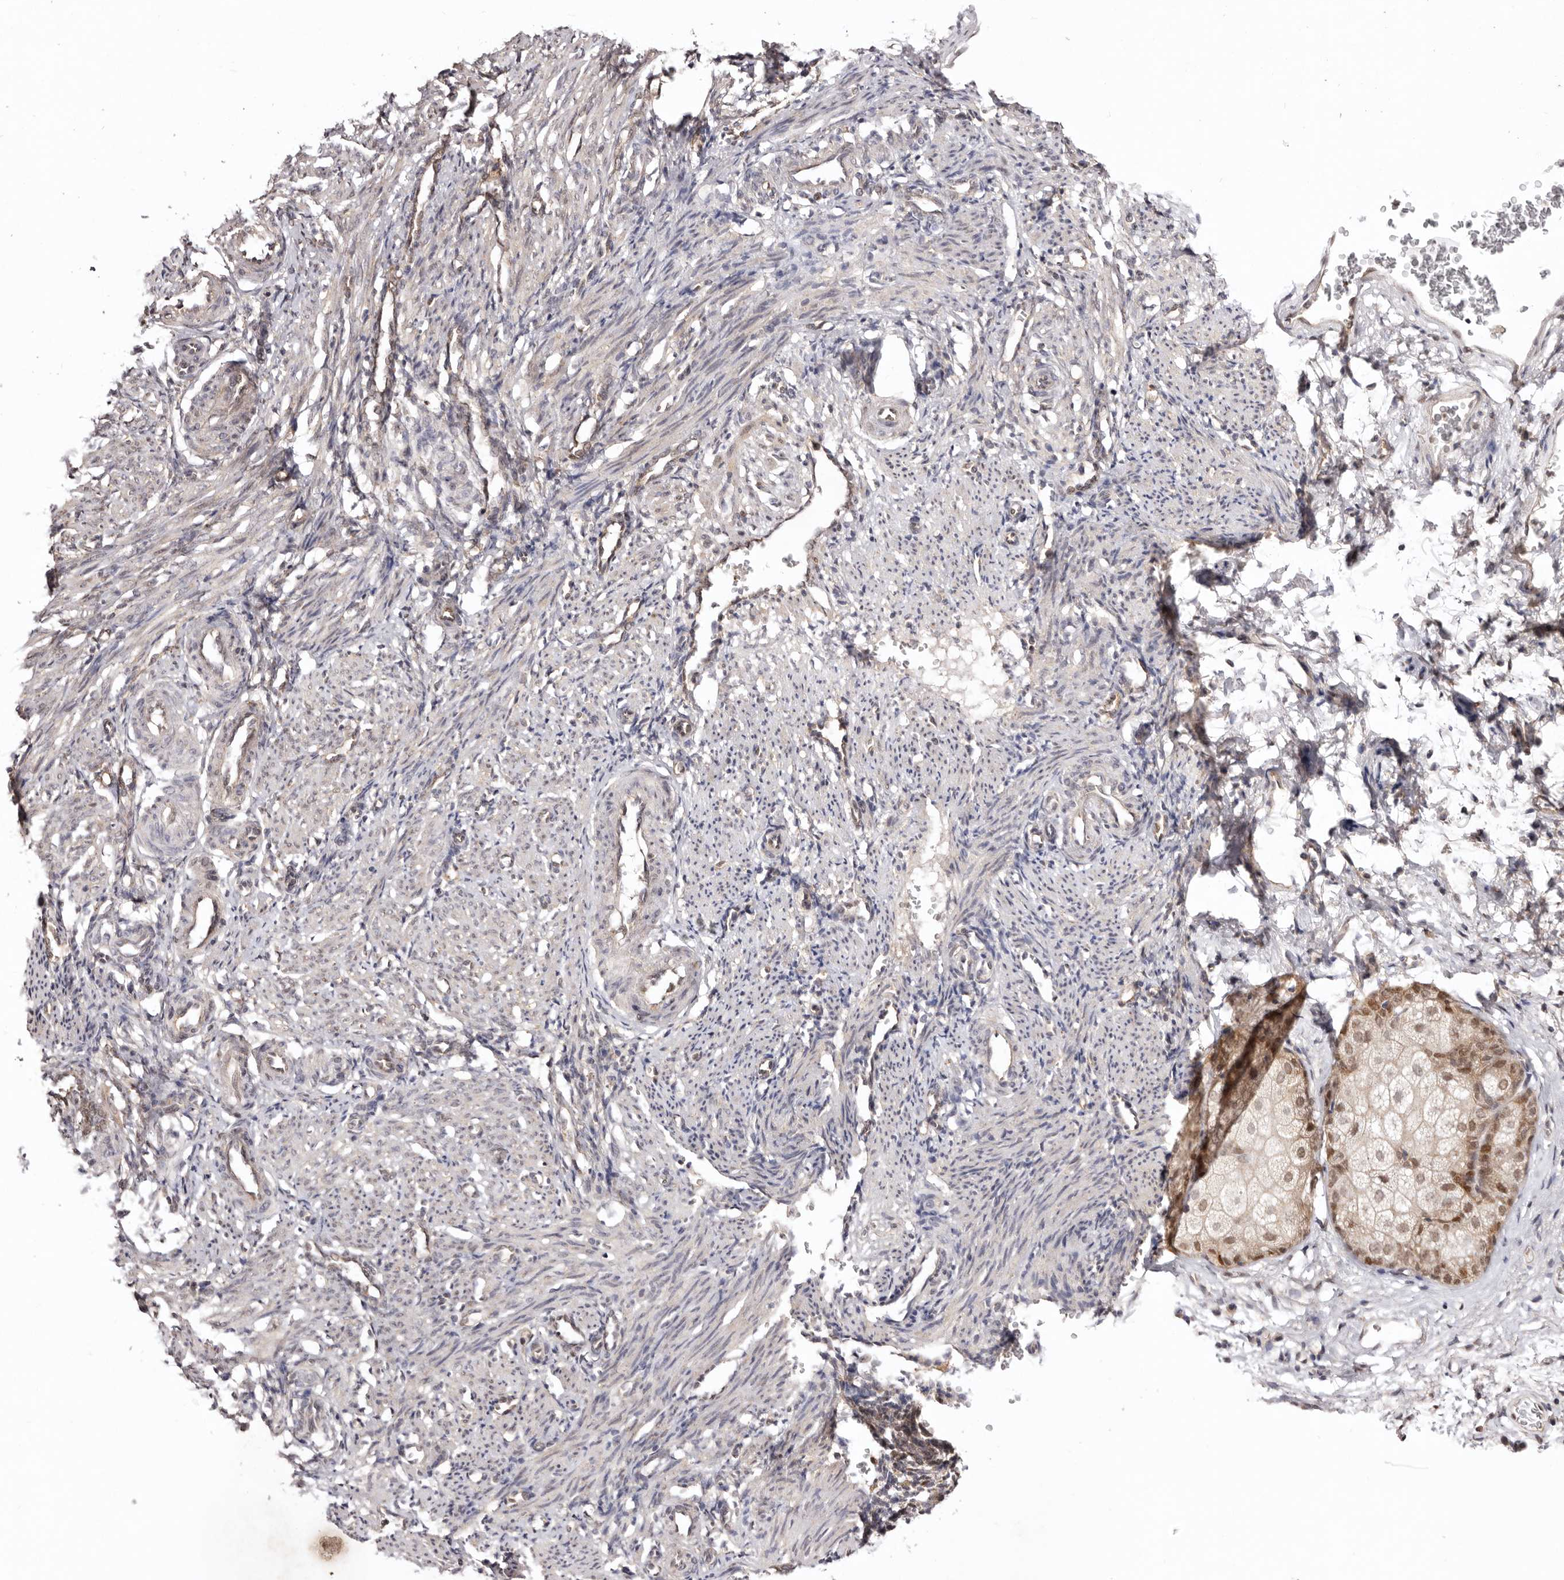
{"staining": {"intensity": "weak", "quantity": "<25%", "location": "nuclear"}, "tissue": "smooth muscle", "cell_type": "Smooth muscle cells", "image_type": "normal", "snomed": [{"axis": "morphology", "description": "Normal tissue, NOS"}, {"axis": "topography", "description": "Endometrium"}], "caption": "Immunohistochemical staining of benign smooth muscle exhibits no significant staining in smooth muscle cells.", "gene": "NOTCH1", "patient": {"sex": "female", "age": 33}}